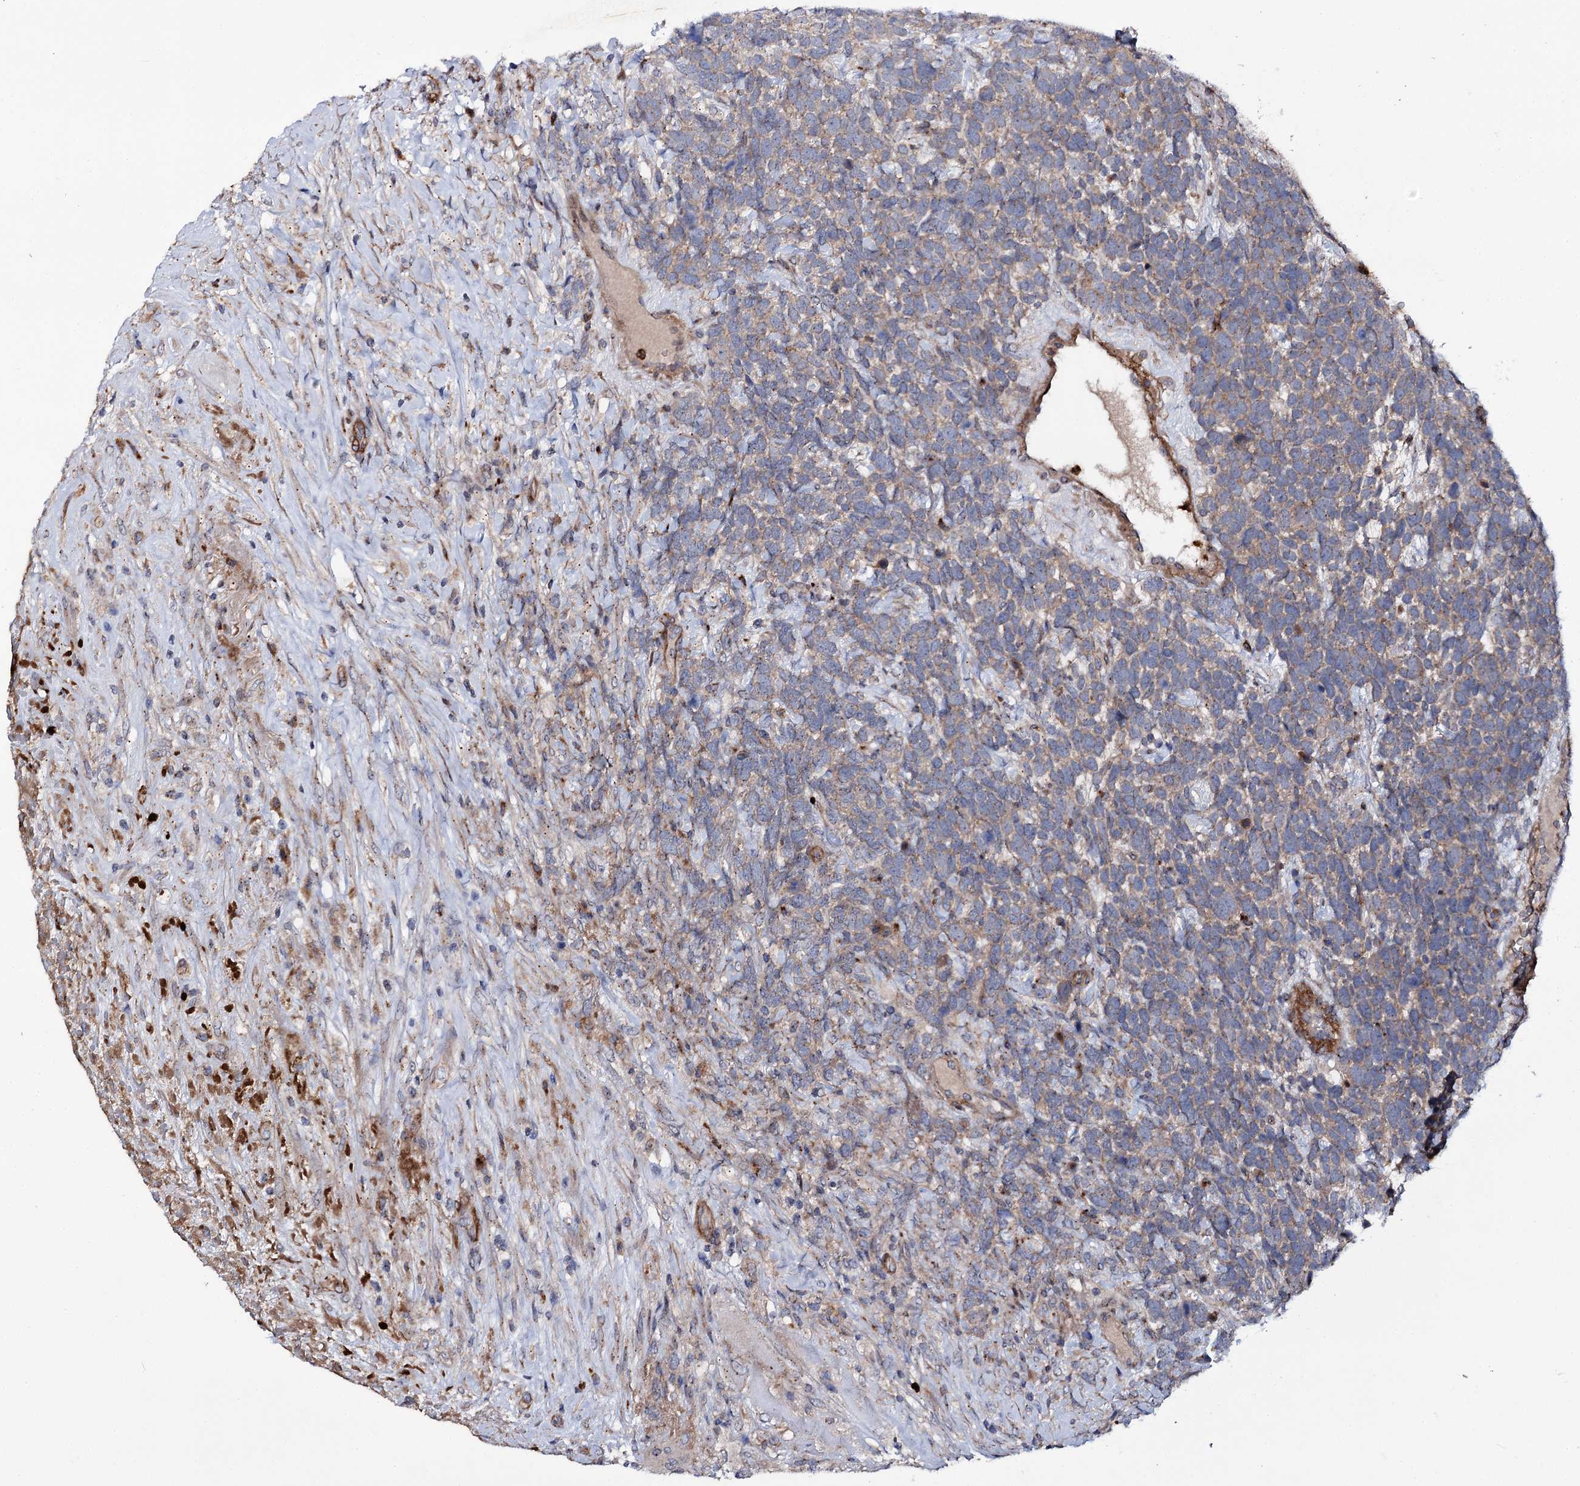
{"staining": {"intensity": "weak", "quantity": "25%-75%", "location": "cytoplasmic/membranous"}, "tissue": "urothelial cancer", "cell_type": "Tumor cells", "image_type": "cancer", "snomed": [{"axis": "morphology", "description": "Urothelial carcinoma, High grade"}, {"axis": "topography", "description": "Urinary bladder"}], "caption": "Protein expression analysis of urothelial cancer exhibits weak cytoplasmic/membranous expression in about 25%-75% of tumor cells.", "gene": "MINDY3", "patient": {"sex": "female", "age": 82}}